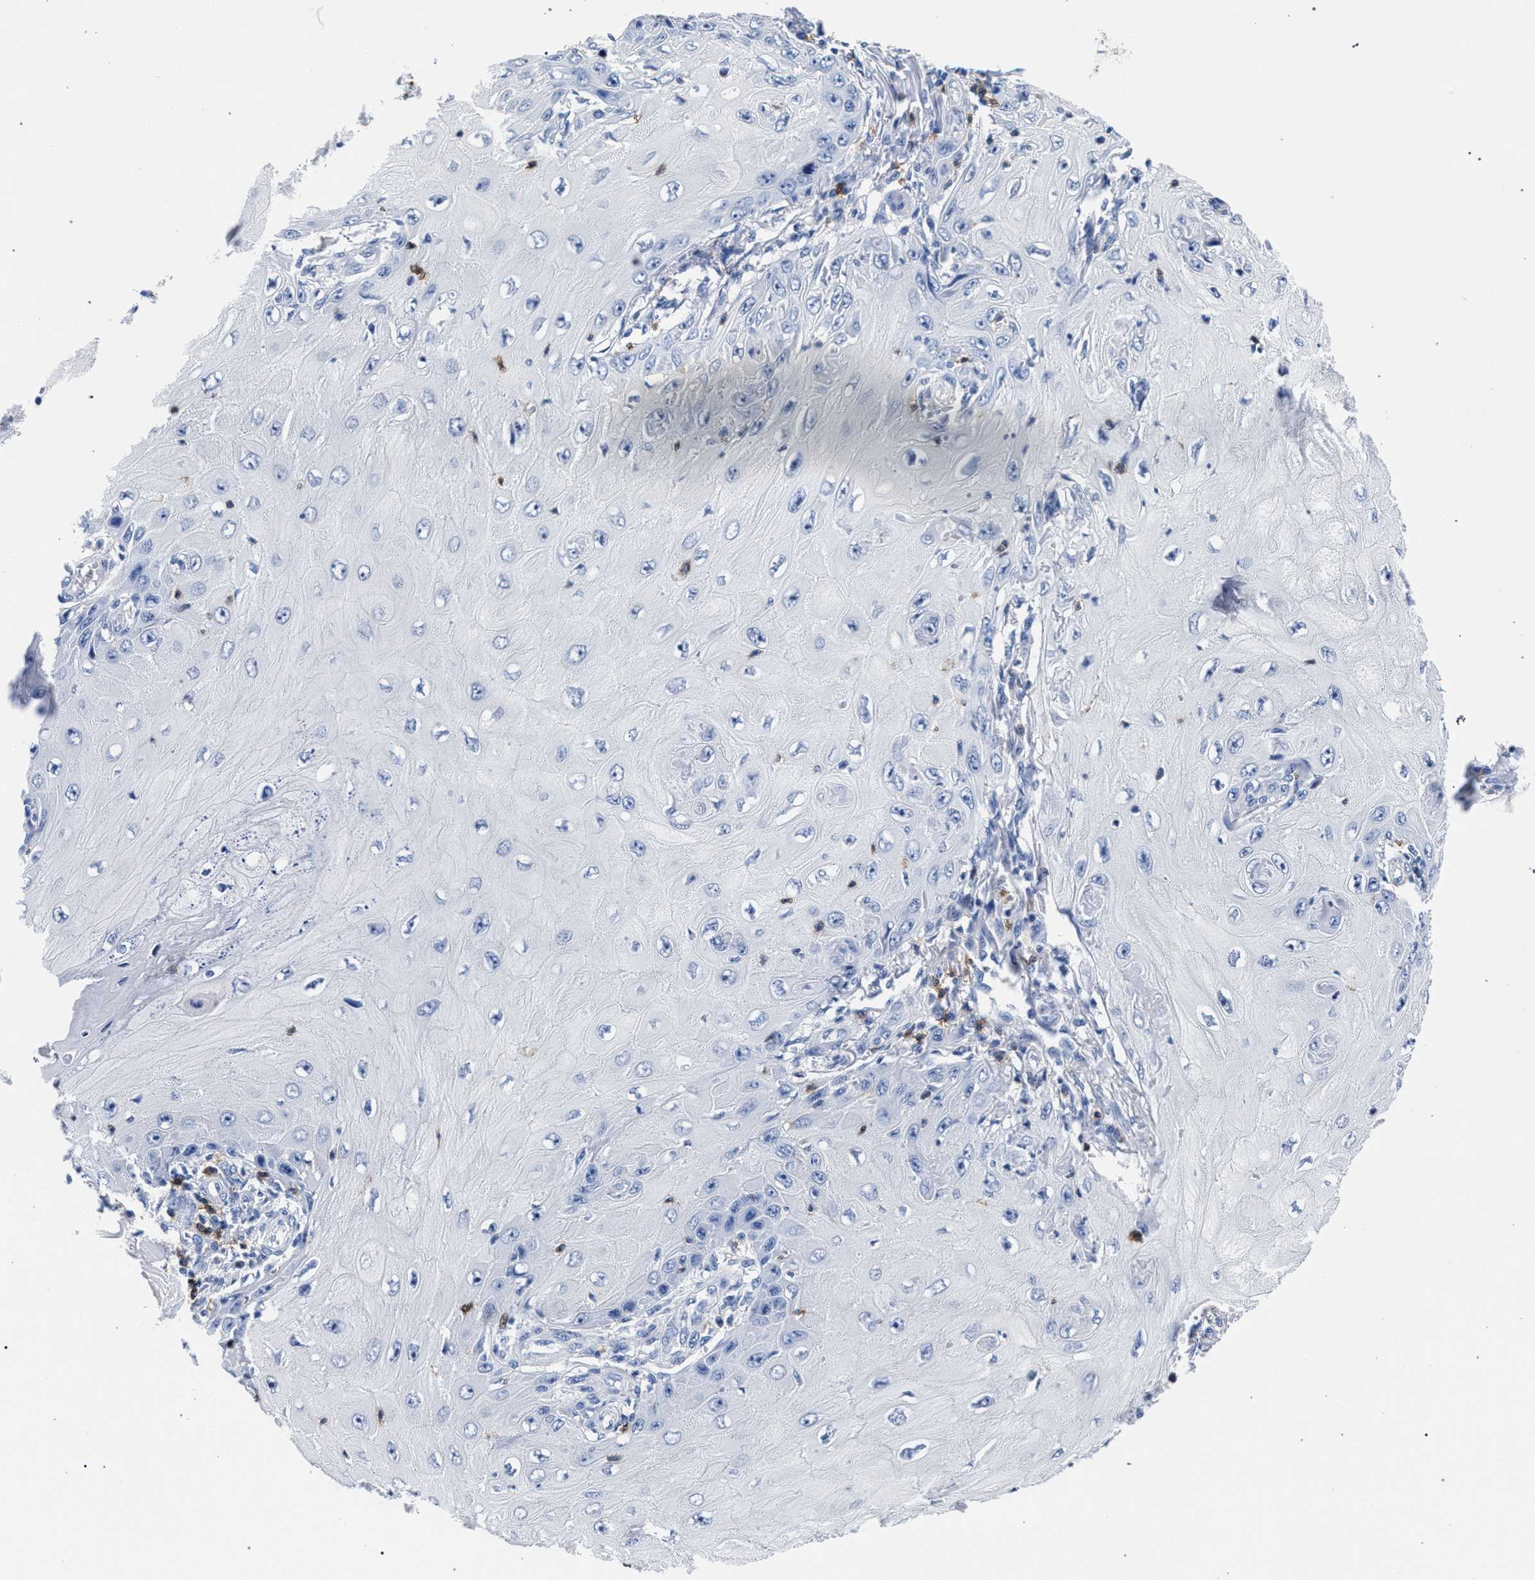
{"staining": {"intensity": "negative", "quantity": "none", "location": "none"}, "tissue": "skin cancer", "cell_type": "Tumor cells", "image_type": "cancer", "snomed": [{"axis": "morphology", "description": "Squamous cell carcinoma, NOS"}, {"axis": "topography", "description": "Skin"}], "caption": "Human squamous cell carcinoma (skin) stained for a protein using IHC reveals no staining in tumor cells.", "gene": "KLRK1", "patient": {"sex": "female", "age": 73}}